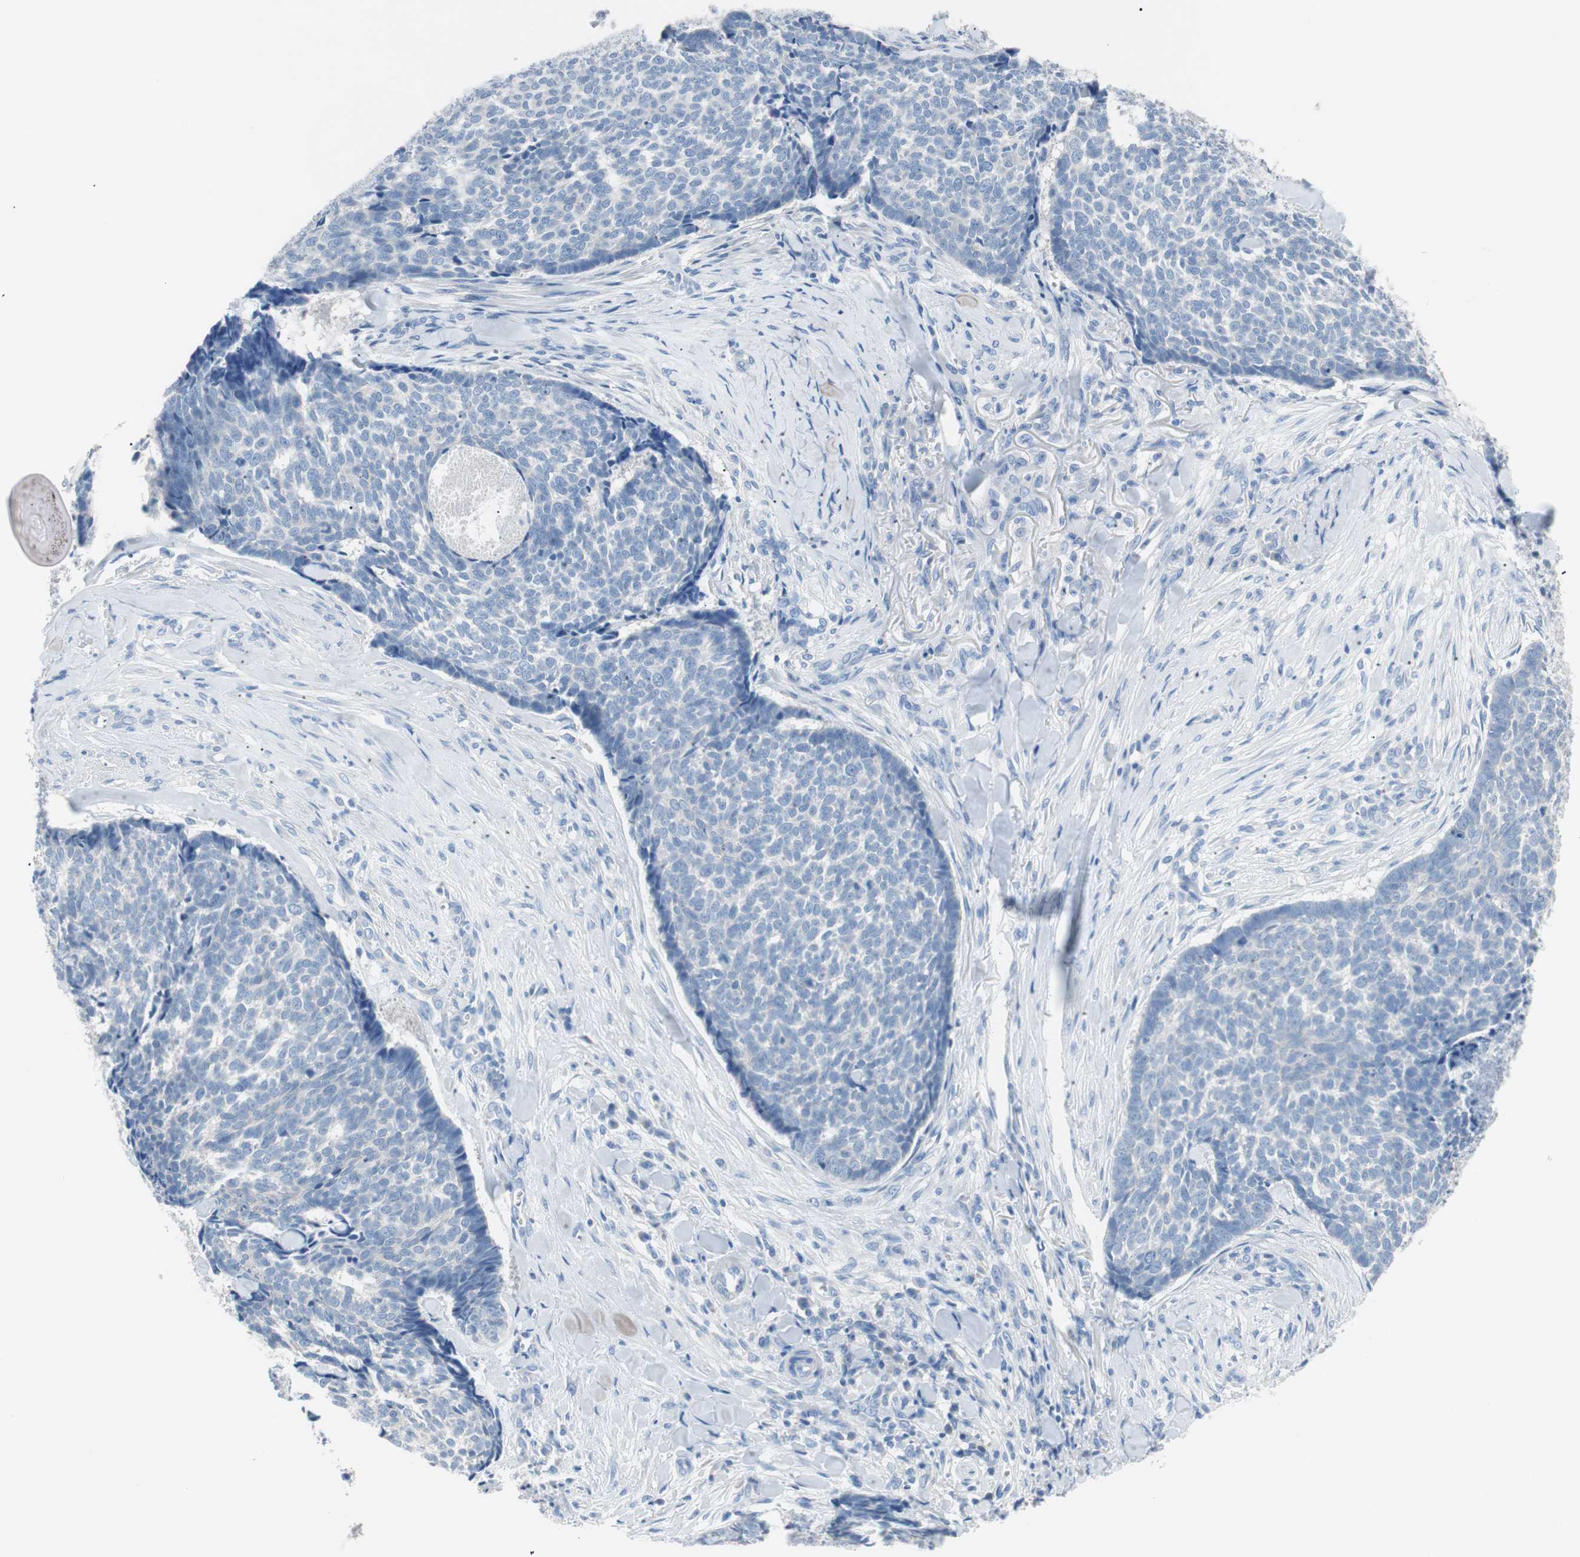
{"staining": {"intensity": "negative", "quantity": "none", "location": "none"}, "tissue": "skin cancer", "cell_type": "Tumor cells", "image_type": "cancer", "snomed": [{"axis": "morphology", "description": "Basal cell carcinoma"}, {"axis": "topography", "description": "Skin"}], "caption": "This is a image of immunohistochemistry (IHC) staining of basal cell carcinoma (skin), which shows no positivity in tumor cells. (DAB IHC visualized using brightfield microscopy, high magnification).", "gene": "VIL1", "patient": {"sex": "male", "age": 84}}